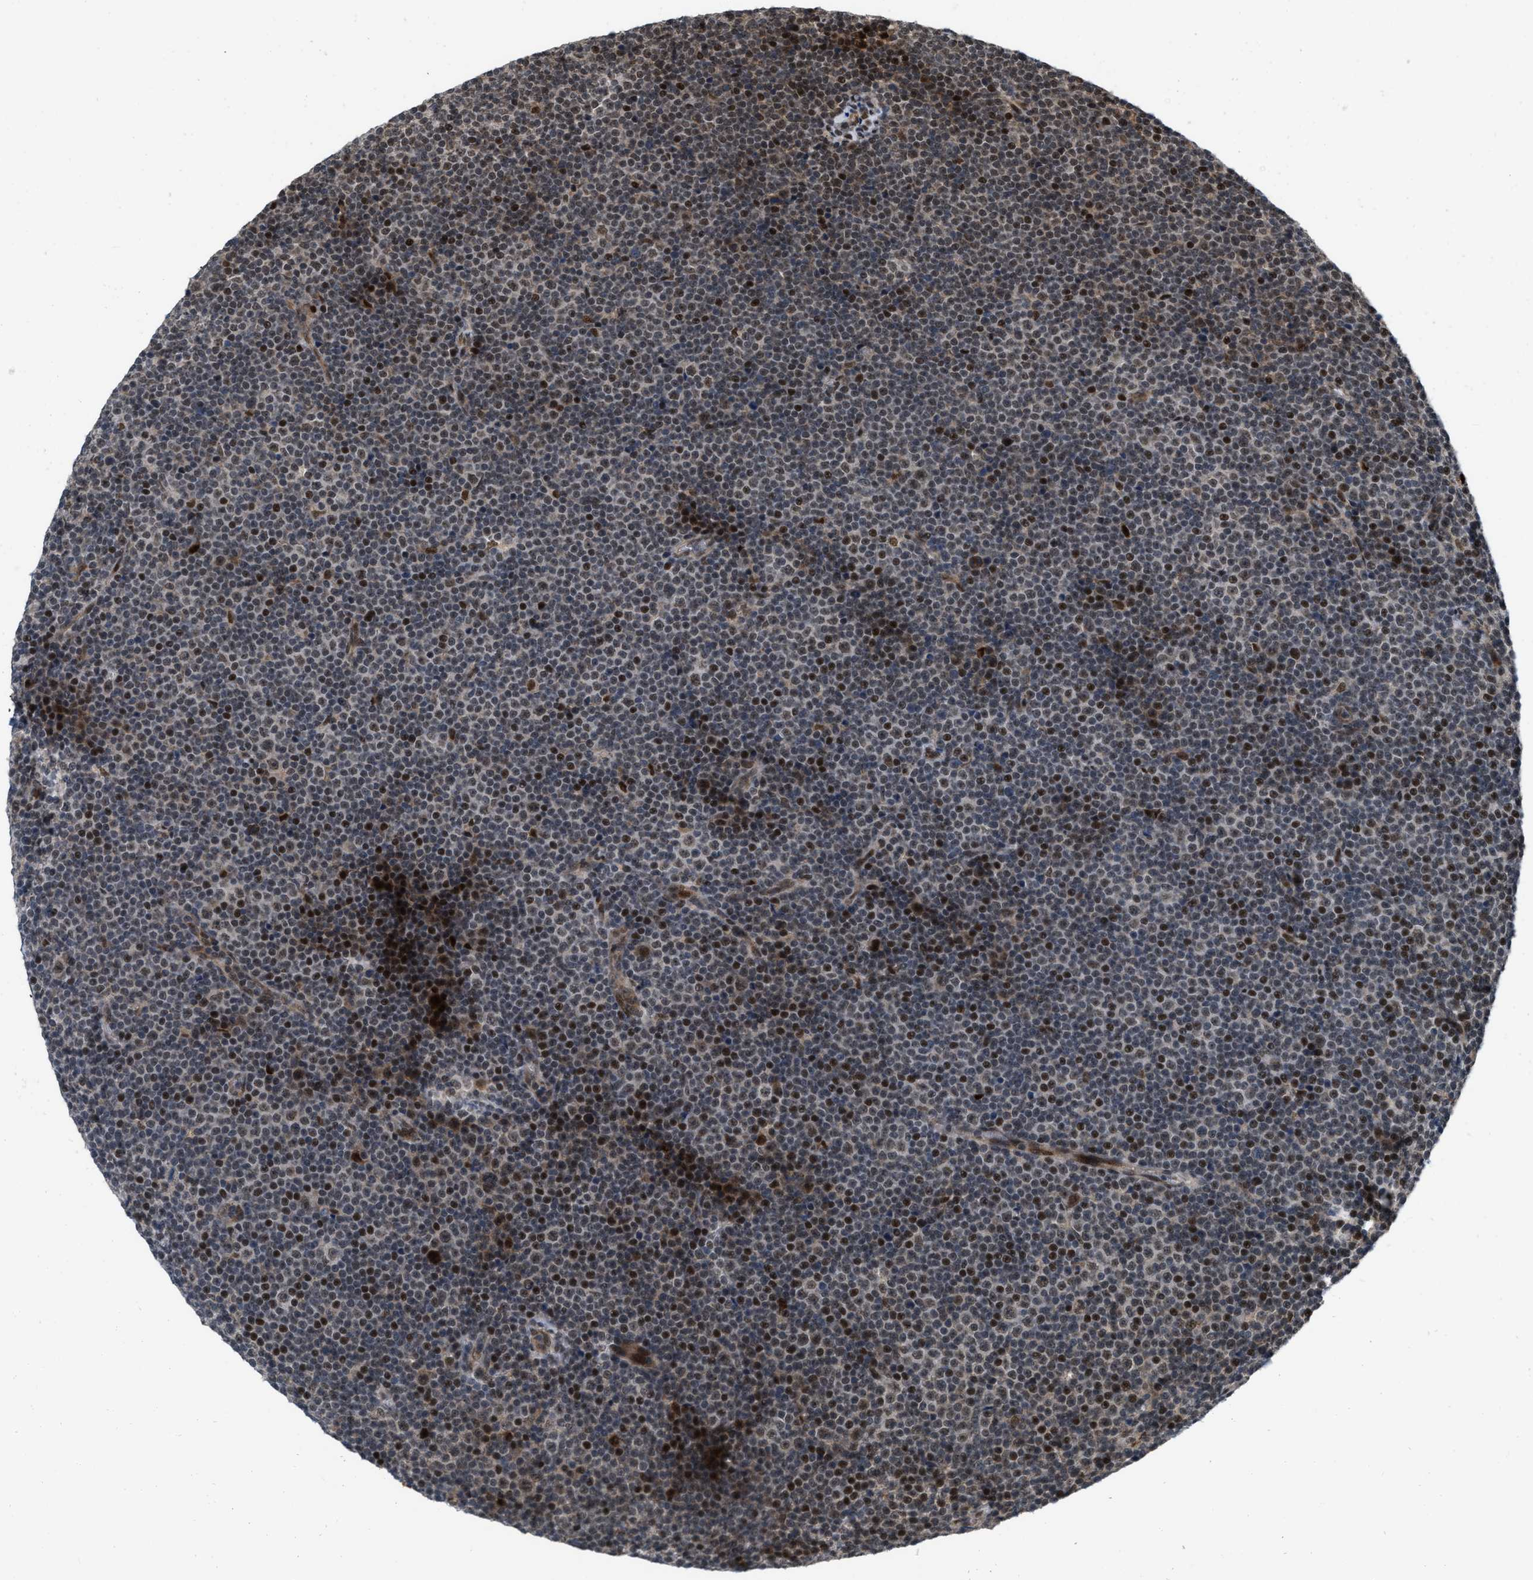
{"staining": {"intensity": "strong", "quantity": ">75%", "location": "nuclear"}, "tissue": "lymphoma", "cell_type": "Tumor cells", "image_type": "cancer", "snomed": [{"axis": "morphology", "description": "Malignant lymphoma, non-Hodgkin's type, Low grade"}, {"axis": "topography", "description": "Lymph node"}], "caption": "Immunohistochemistry (IHC) (DAB) staining of human malignant lymphoma, non-Hodgkin's type (low-grade) shows strong nuclear protein expression in about >75% of tumor cells.", "gene": "ANKRD11", "patient": {"sex": "female", "age": 67}}